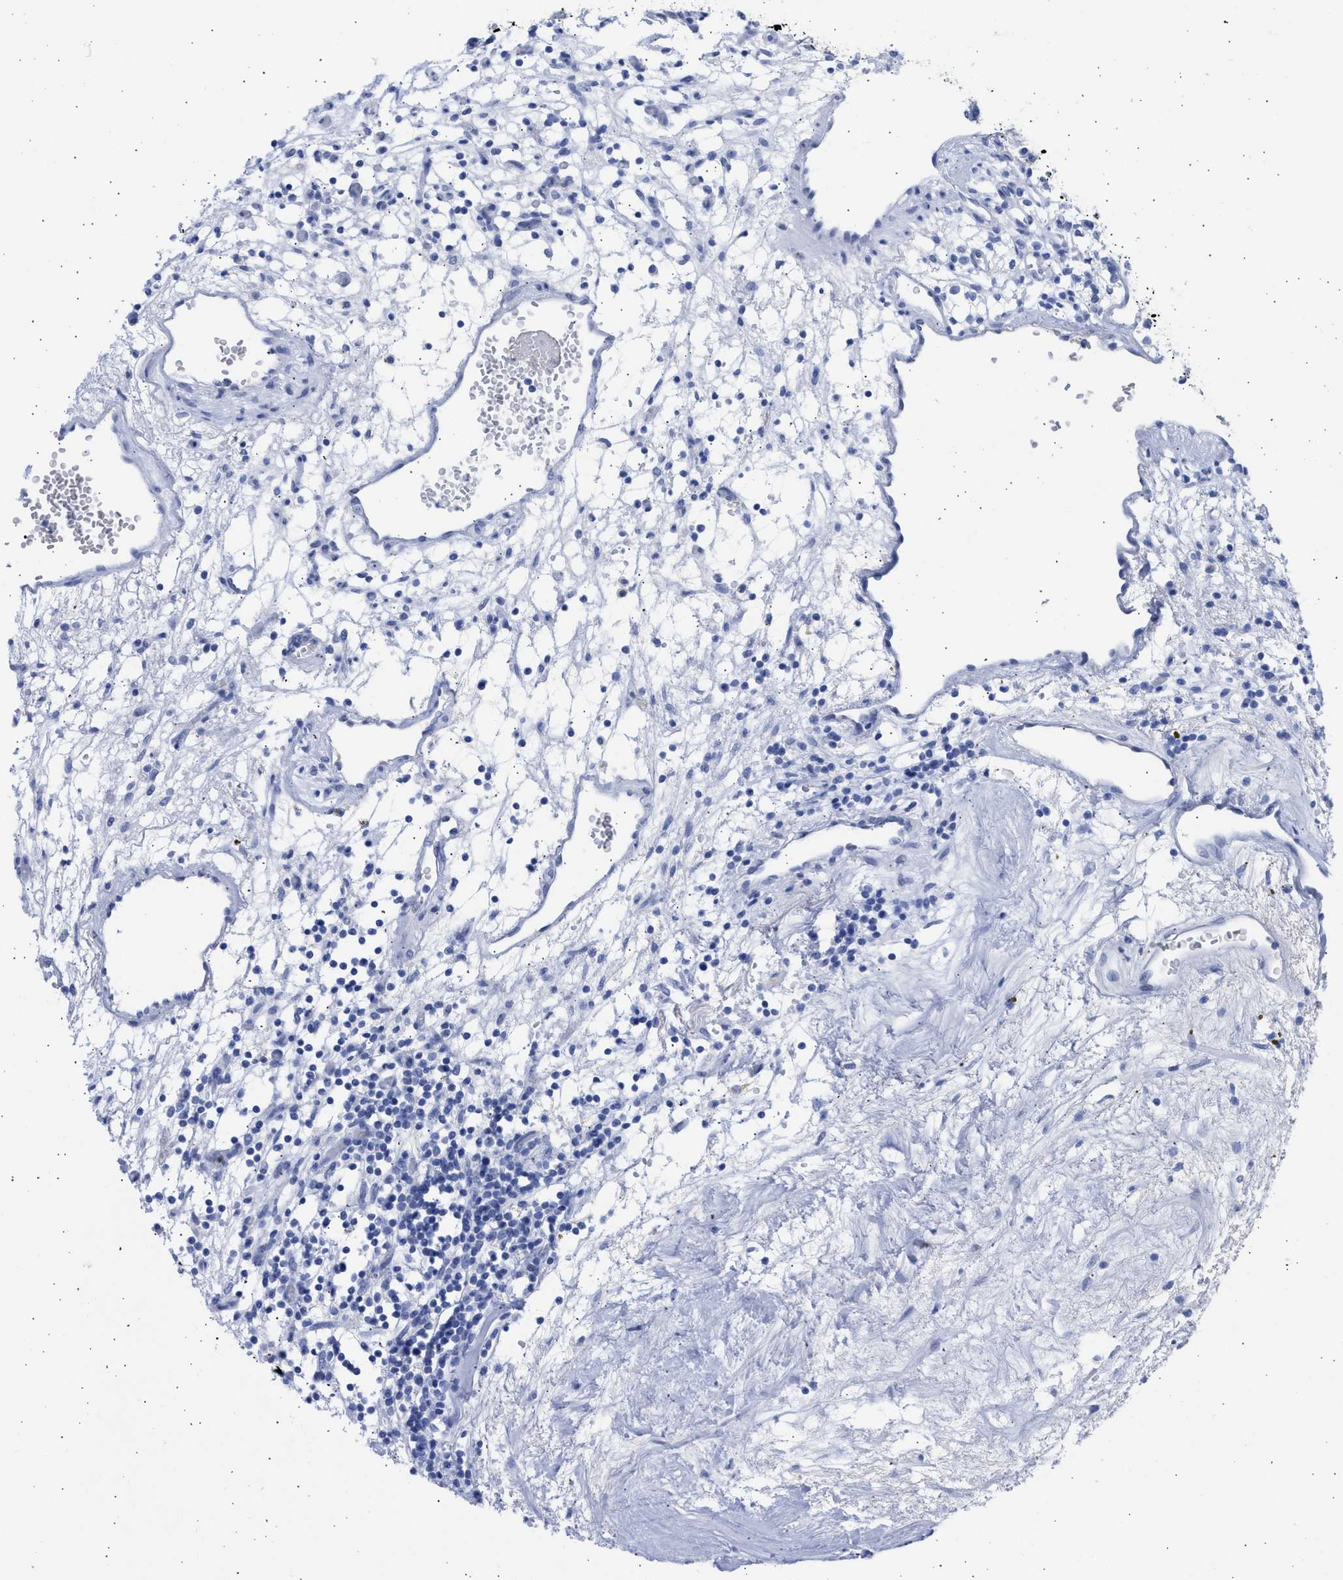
{"staining": {"intensity": "negative", "quantity": "none", "location": "none"}, "tissue": "renal cancer", "cell_type": "Tumor cells", "image_type": "cancer", "snomed": [{"axis": "morphology", "description": "Adenocarcinoma, NOS"}, {"axis": "topography", "description": "Kidney"}], "caption": "Adenocarcinoma (renal) stained for a protein using IHC displays no expression tumor cells.", "gene": "RSPH1", "patient": {"sex": "male", "age": 59}}